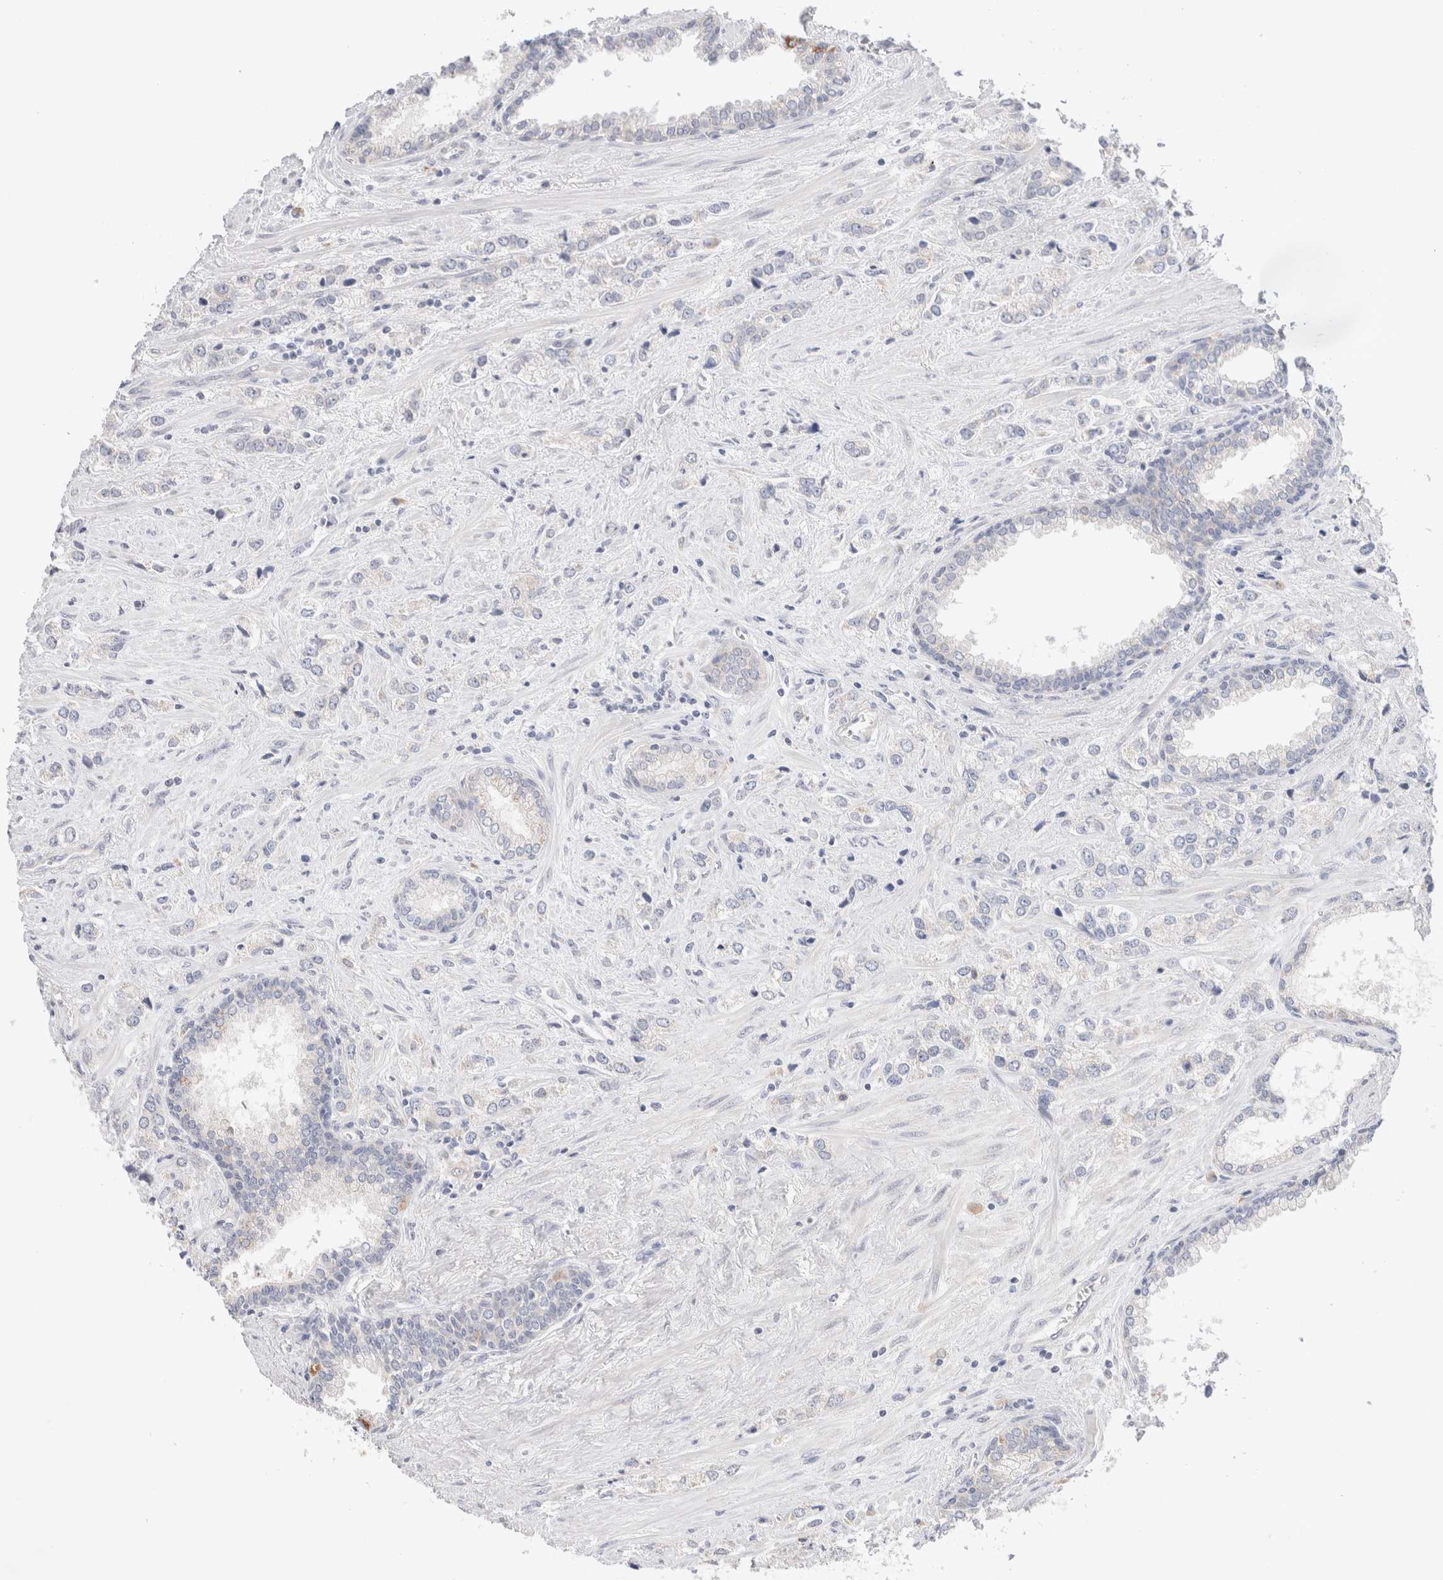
{"staining": {"intensity": "negative", "quantity": "none", "location": "none"}, "tissue": "prostate cancer", "cell_type": "Tumor cells", "image_type": "cancer", "snomed": [{"axis": "morphology", "description": "Adenocarcinoma, High grade"}, {"axis": "topography", "description": "Prostate"}], "caption": "A high-resolution micrograph shows immunohistochemistry staining of prostate adenocarcinoma (high-grade), which shows no significant expression in tumor cells. The staining was performed using DAB to visualize the protein expression in brown, while the nuclei were stained in blue with hematoxylin (Magnification: 20x).", "gene": "SPATA20", "patient": {"sex": "male", "age": 66}}